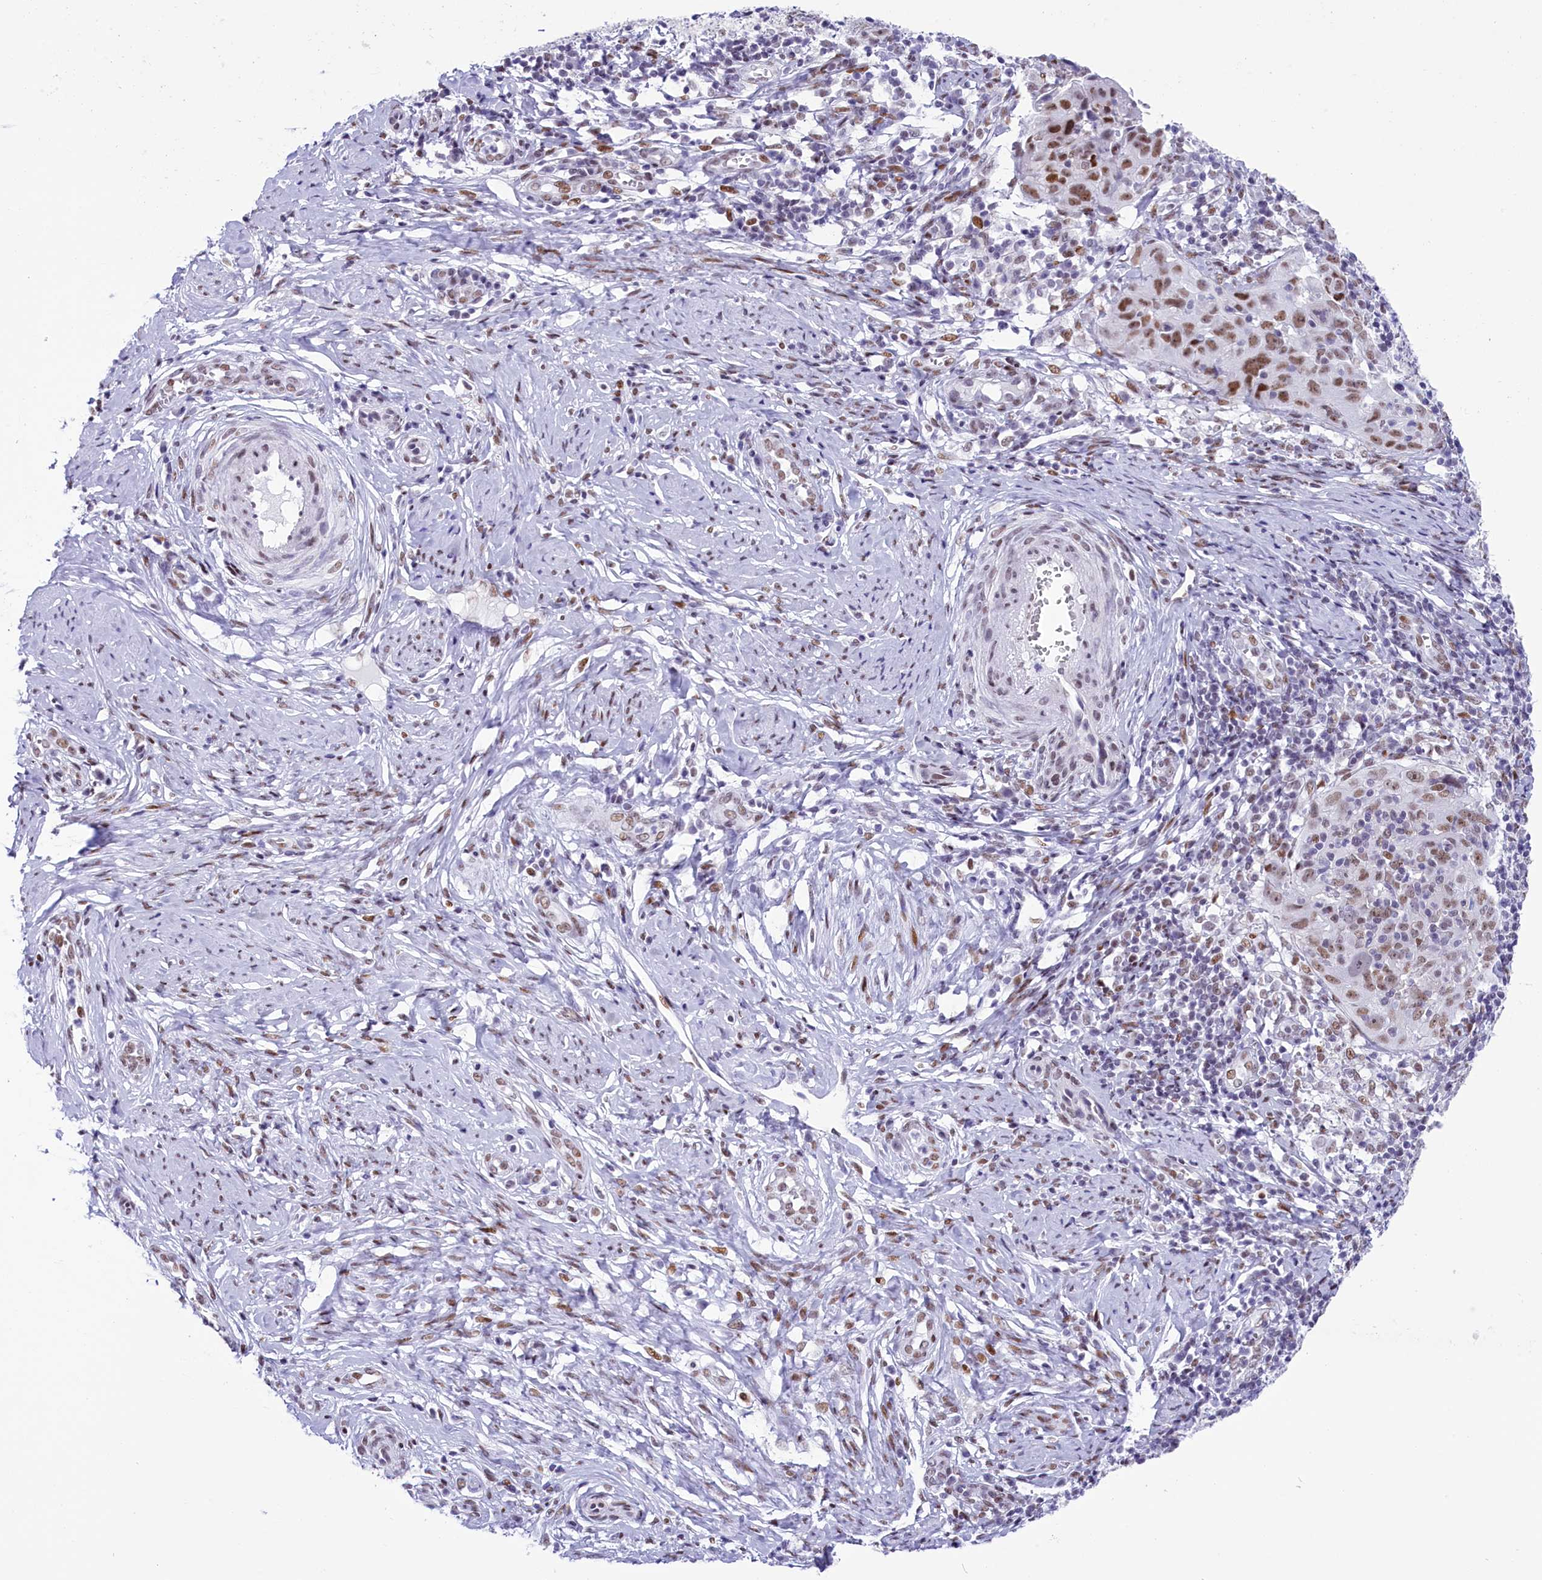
{"staining": {"intensity": "moderate", "quantity": ">75%", "location": "nuclear"}, "tissue": "cervical cancer", "cell_type": "Tumor cells", "image_type": "cancer", "snomed": [{"axis": "morphology", "description": "Normal tissue, NOS"}, {"axis": "morphology", "description": "Squamous cell carcinoma, NOS"}, {"axis": "topography", "description": "Cervix"}], "caption": "IHC of human cervical cancer (squamous cell carcinoma) demonstrates medium levels of moderate nuclear expression in approximately >75% of tumor cells.", "gene": "RPS6KB1", "patient": {"sex": "female", "age": 31}}